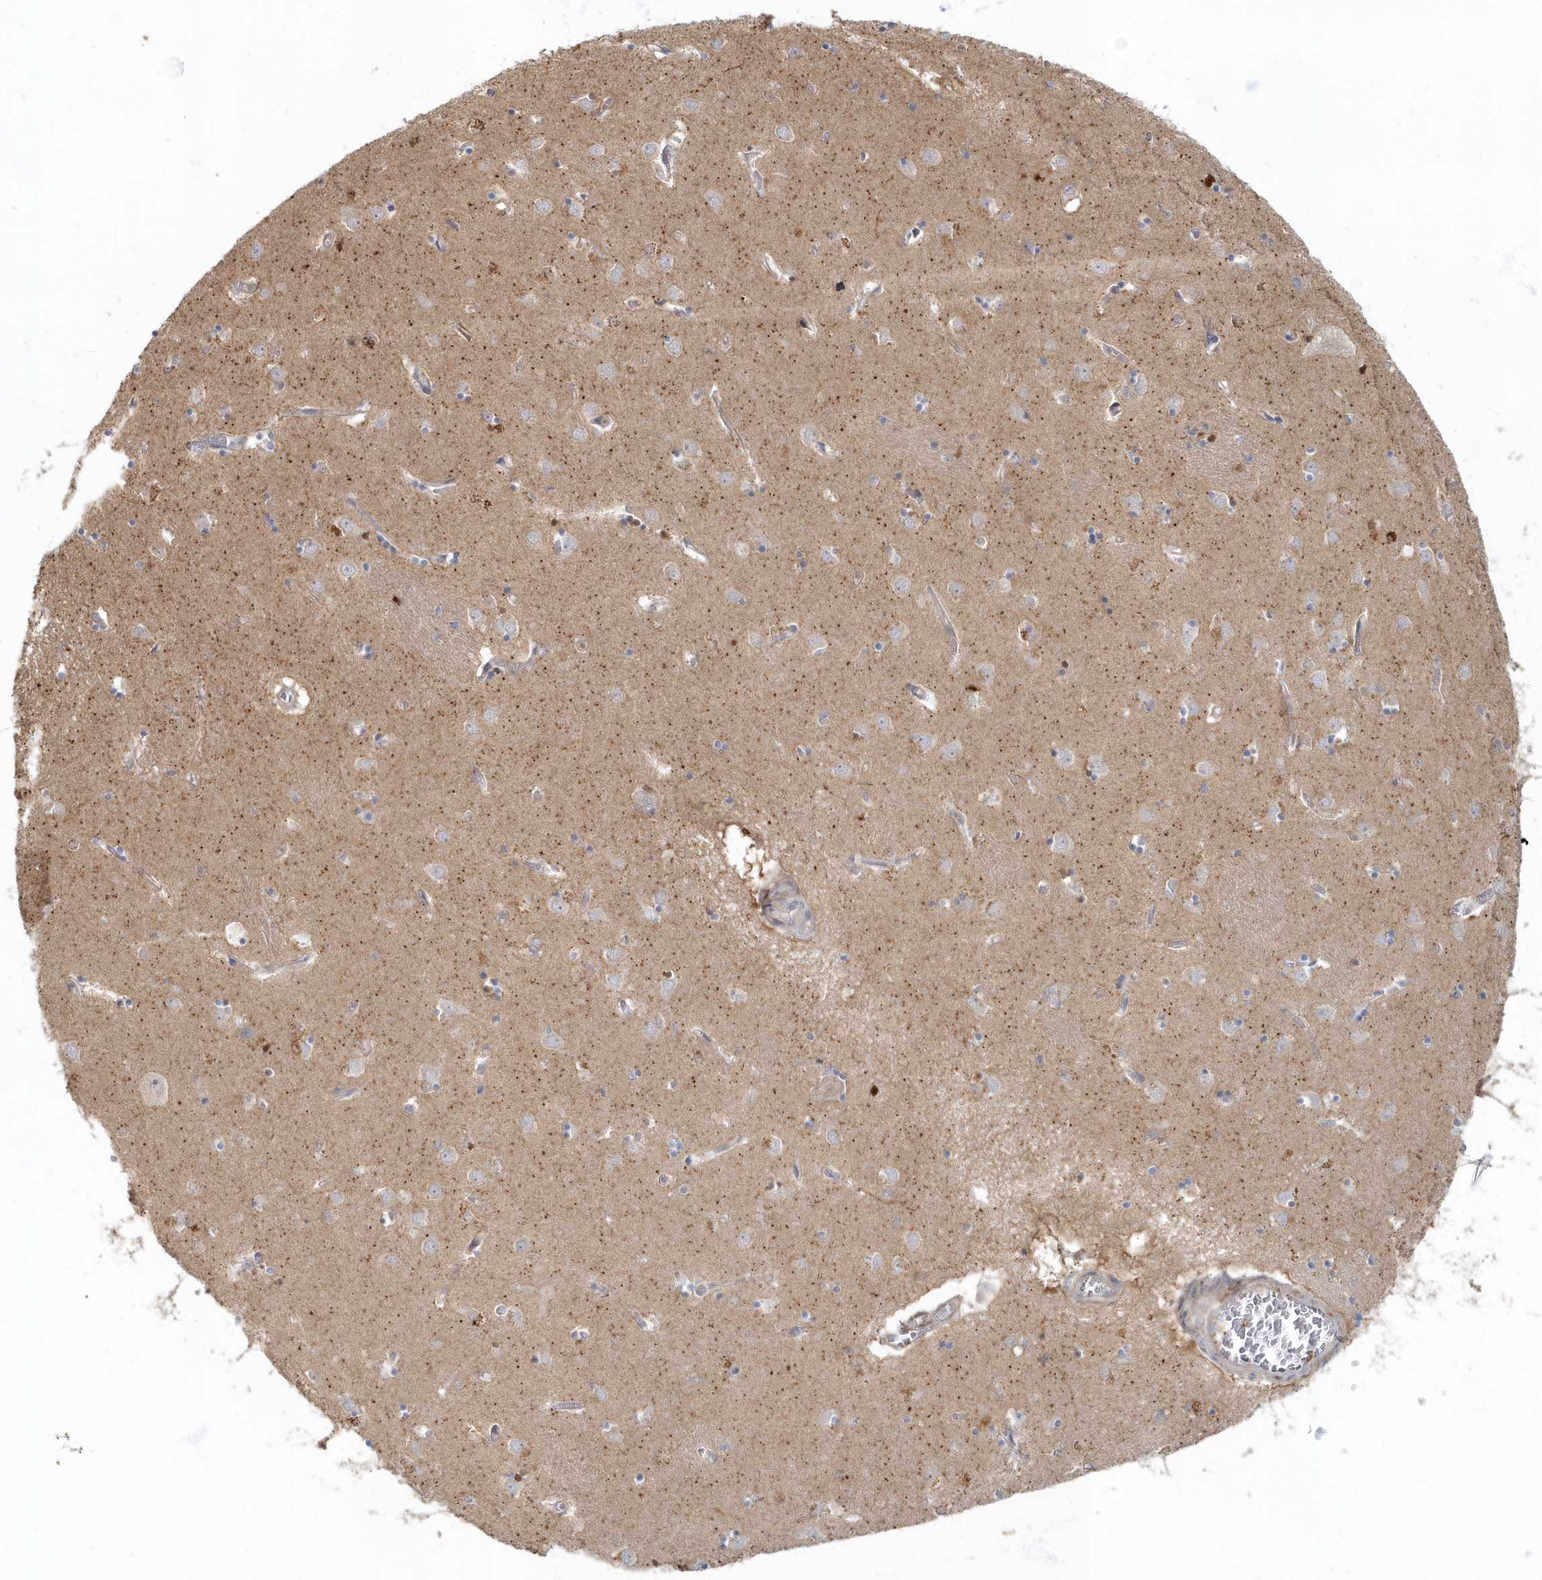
{"staining": {"intensity": "negative", "quantity": "none", "location": "none"}, "tissue": "caudate", "cell_type": "Glial cells", "image_type": "normal", "snomed": [{"axis": "morphology", "description": "Normal tissue, NOS"}, {"axis": "topography", "description": "Lateral ventricle wall"}], "caption": "An immunohistochemistry (IHC) image of normal caudate is shown. There is no staining in glial cells of caudate. The staining was performed using DAB (3,3'-diaminobenzidine) to visualize the protein expression in brown, while the nuclei were stained in blue with hematoxylin (Magnification: 20x).", "gene": "ARHGEF38", "patient": {"sex": "male", "age": 70}}